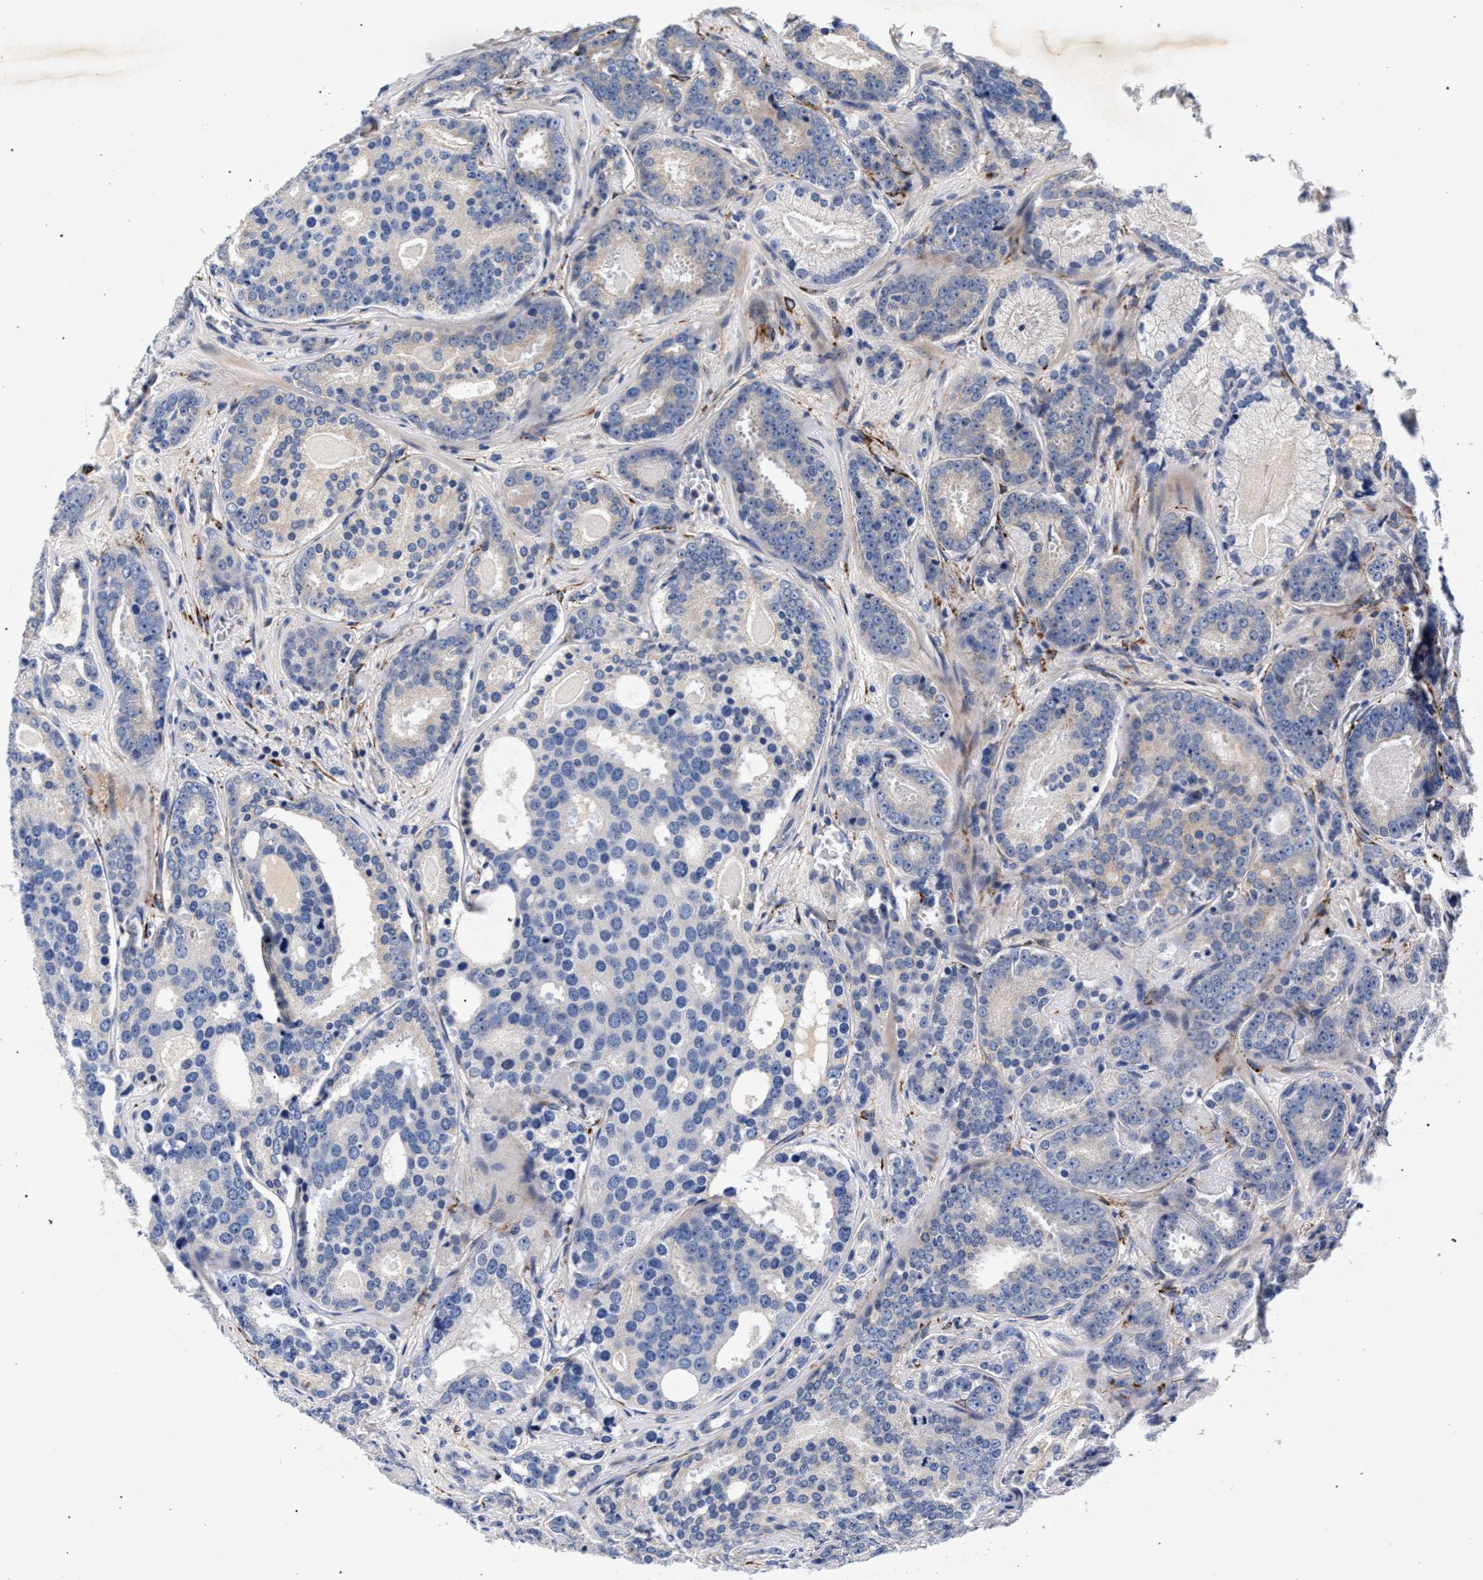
{"staining": {"intensity": "negative", "quantity": "none", "location": "none"}, "tissue": "prostate cancer", "cell_type": "Tumor cells", "image_type": "cancer", "snomed": [{"axis": "morphology", "description": "Adenocarcinoma, High grade"}, {"axis": "topography", "description": "Prostate"}], "caption": "DAB immunohistochemical staining of human prostate cancer (high-grade adenocarcinoma) exhibits no significant staining in tumor cells.", "gene": "NEK7", "patient": {"sex": "male", "age": 60}}